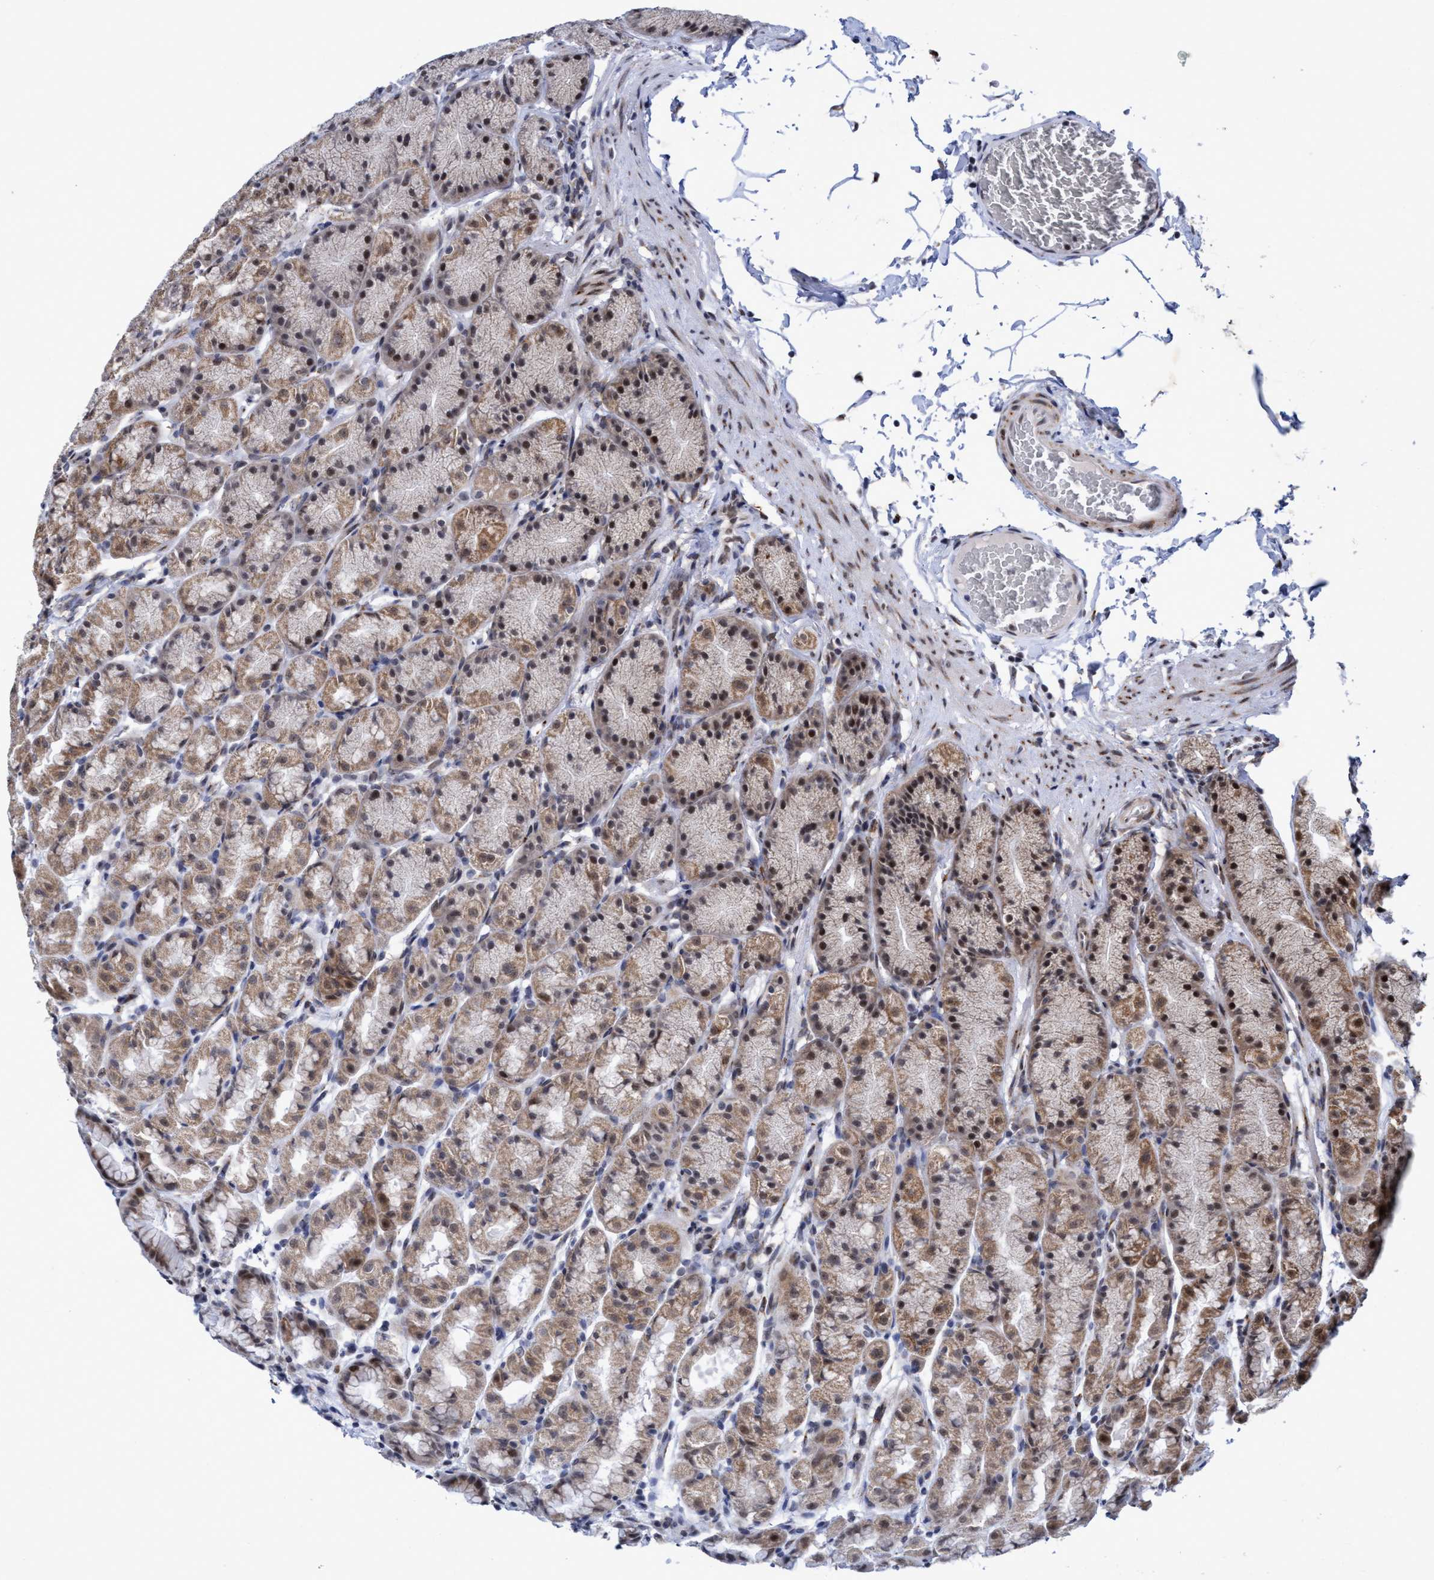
{"staining": {"intensity": "moderate", "quantity": ">75%", "location": "cytoplasmic/membranous,nuclear"}, "tissue": "stomach", "cell_type": "Glandular cells", "image_type": "normal", "snomed": [{"axis": "morphology", "description": "Normal tissue, NOS"}, {"axis": "topography", "description": "Stomach"}], "caption": "A medium amount of moderate cytoplasmic/membranous,nuclear staining is identified in about >75% of glandular cells in benign stomach.", "gene": "GLT6D1", "patient": {"sex": "male", "age": 42}}